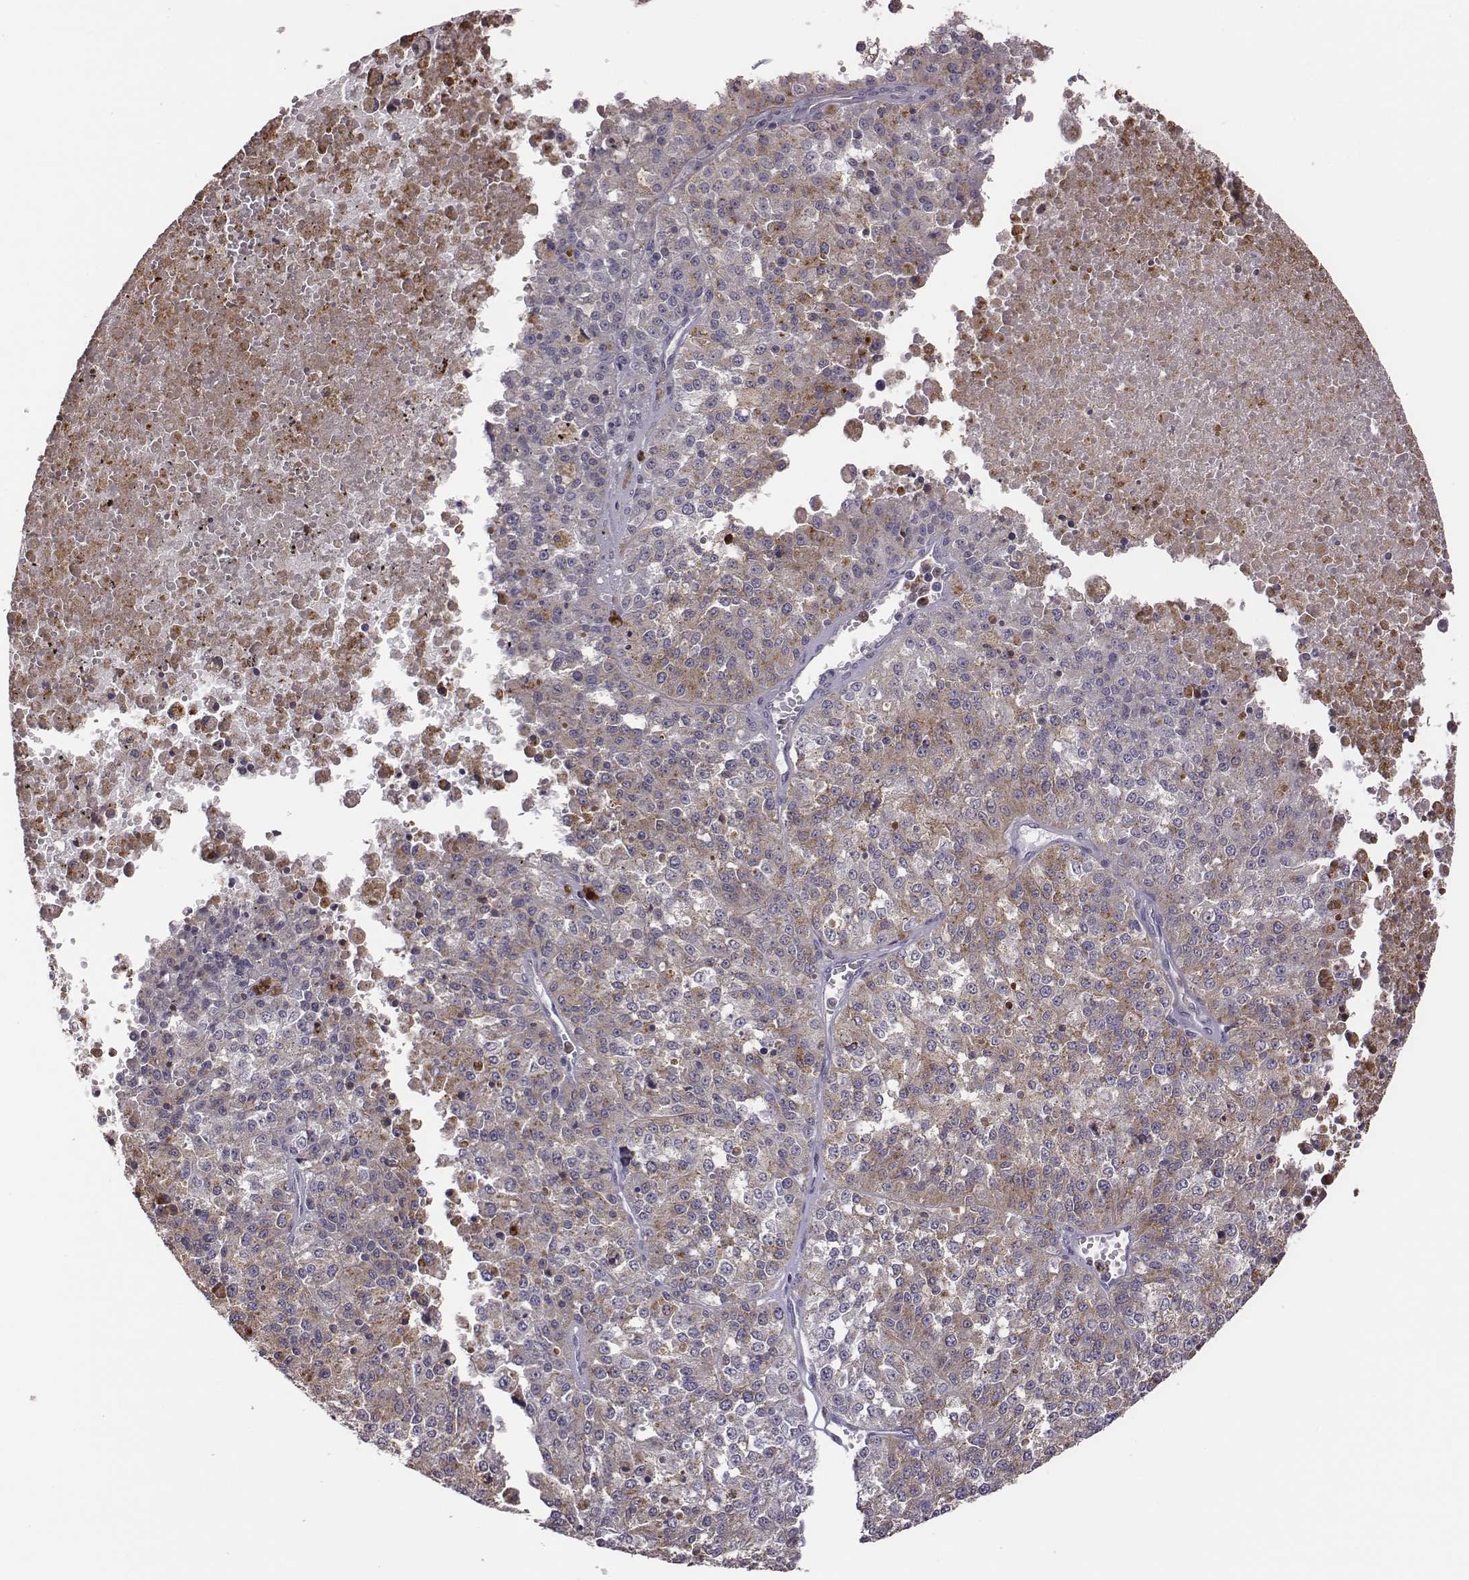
{"staining": {"intensity": "weak", "quantity": "25%-75%", "location": "cytoplasmic/membranous"}, "tissue": "melanoma", "cell_type": "Tumor cells", "image_type": "cancer", "snomed": [{"axis": "morphology", "description": "Malignant melanoma, Metastatic site"}, {"axis": "topography", "description": "Lymph node"}], "caption": "Immunohistochemistry micrograph of melanoma stained for a protein (brown), which shows low levels of weak cytoplasmic/membranous expression in about 25%-75% of tumor cells.", "gene": "KMO", "patient": {"sex": "female", "age": 64}}